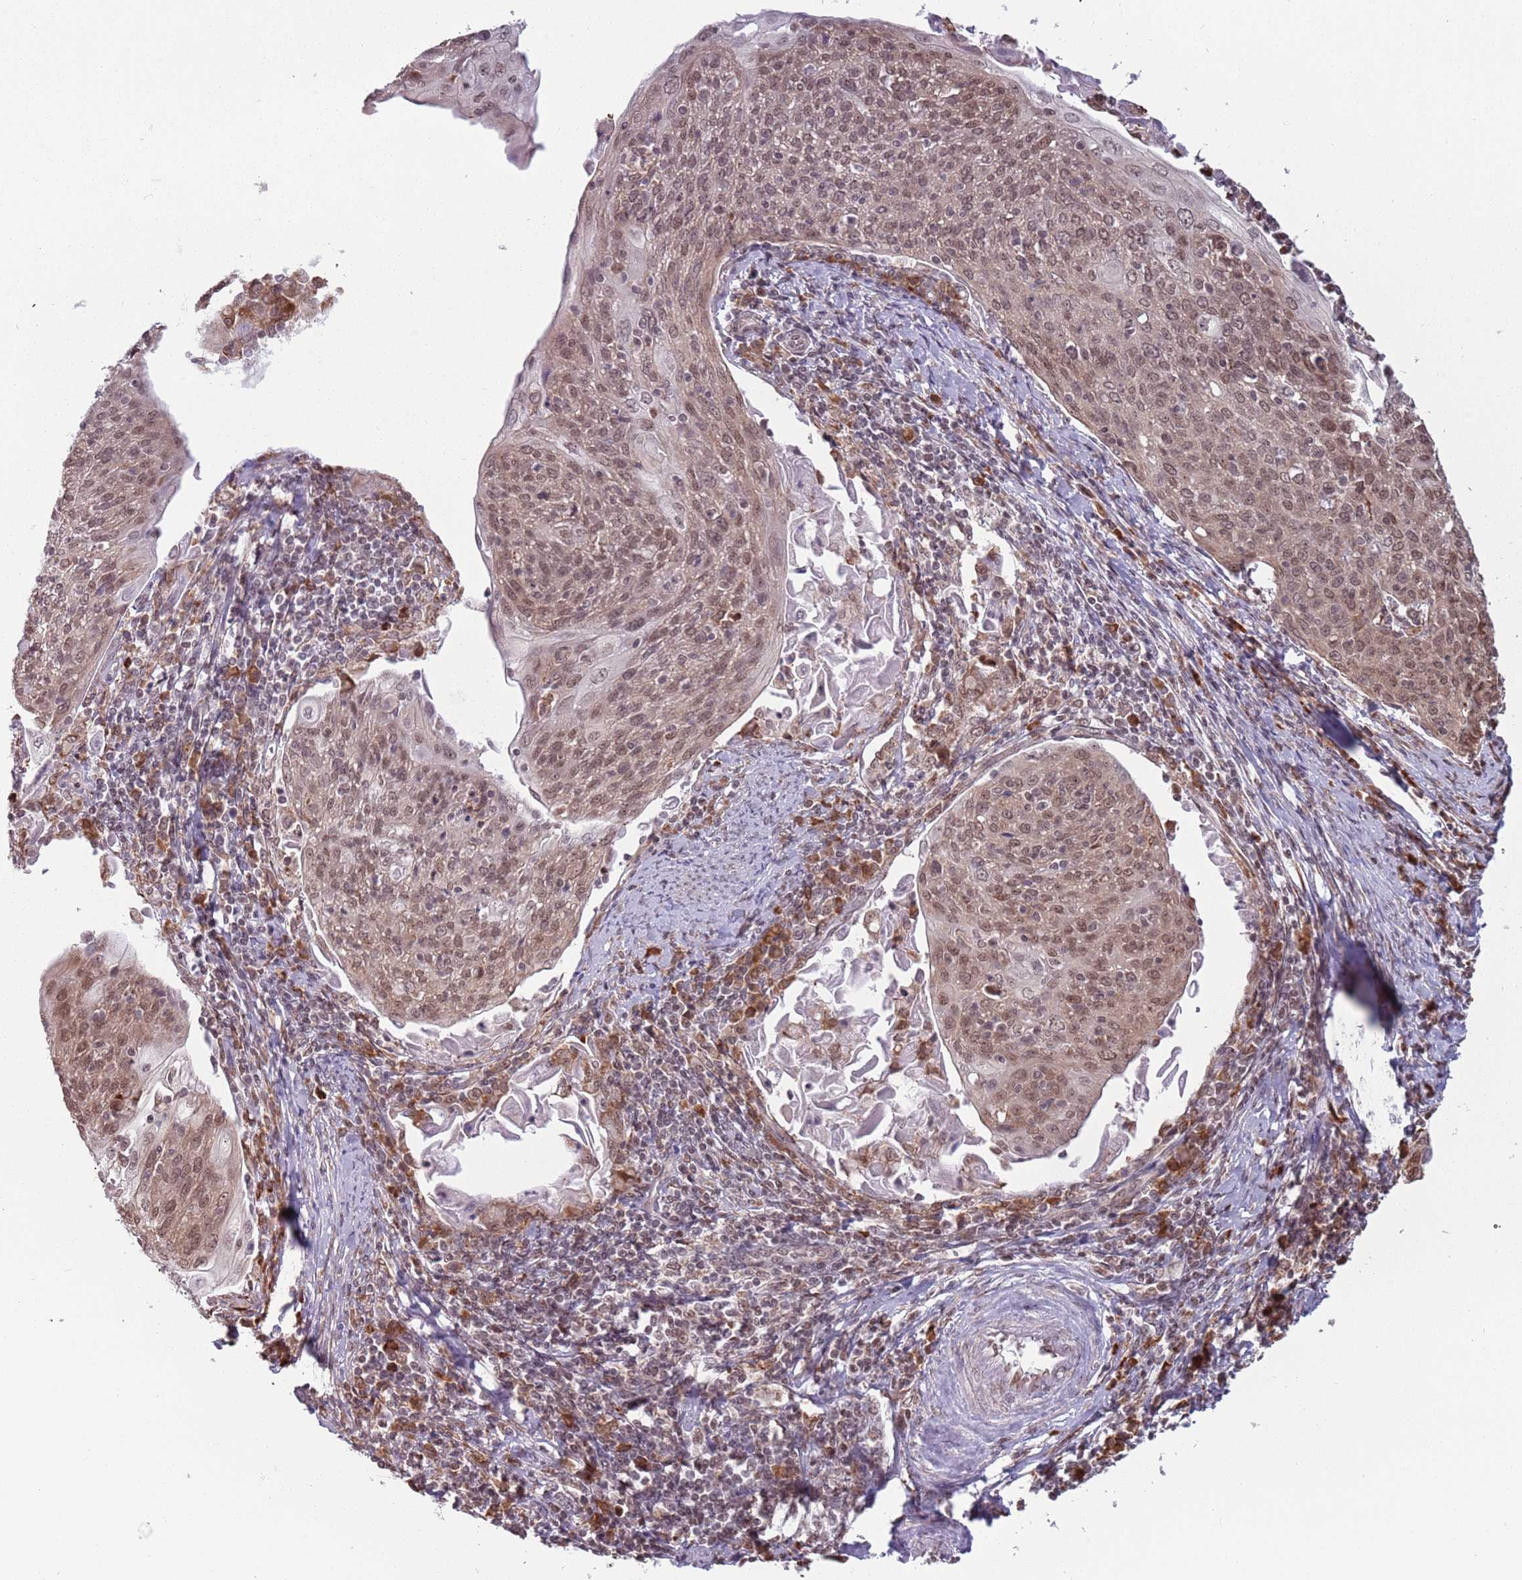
{"staining": {"intensity": "moderate", "quantity": ">75%", "location": "nuclear"}, "tissue": "cervical cancer", "cell_type": "Tumor cells", "image_type": "cancer", "snomed": [{"axis": "morphology", "description": "Squamous cell carcinoma, NOS"}, {"axis": "topography", "description": "Cervix"}], "caption": "Protein positivity by immunohistochemistry shows moderate nuclear positivity in about >75% of tumor cells in cervical squamous cell carcinoma.", "gene": "BARD1", "patient": {"sex": "female", "age": 67}}